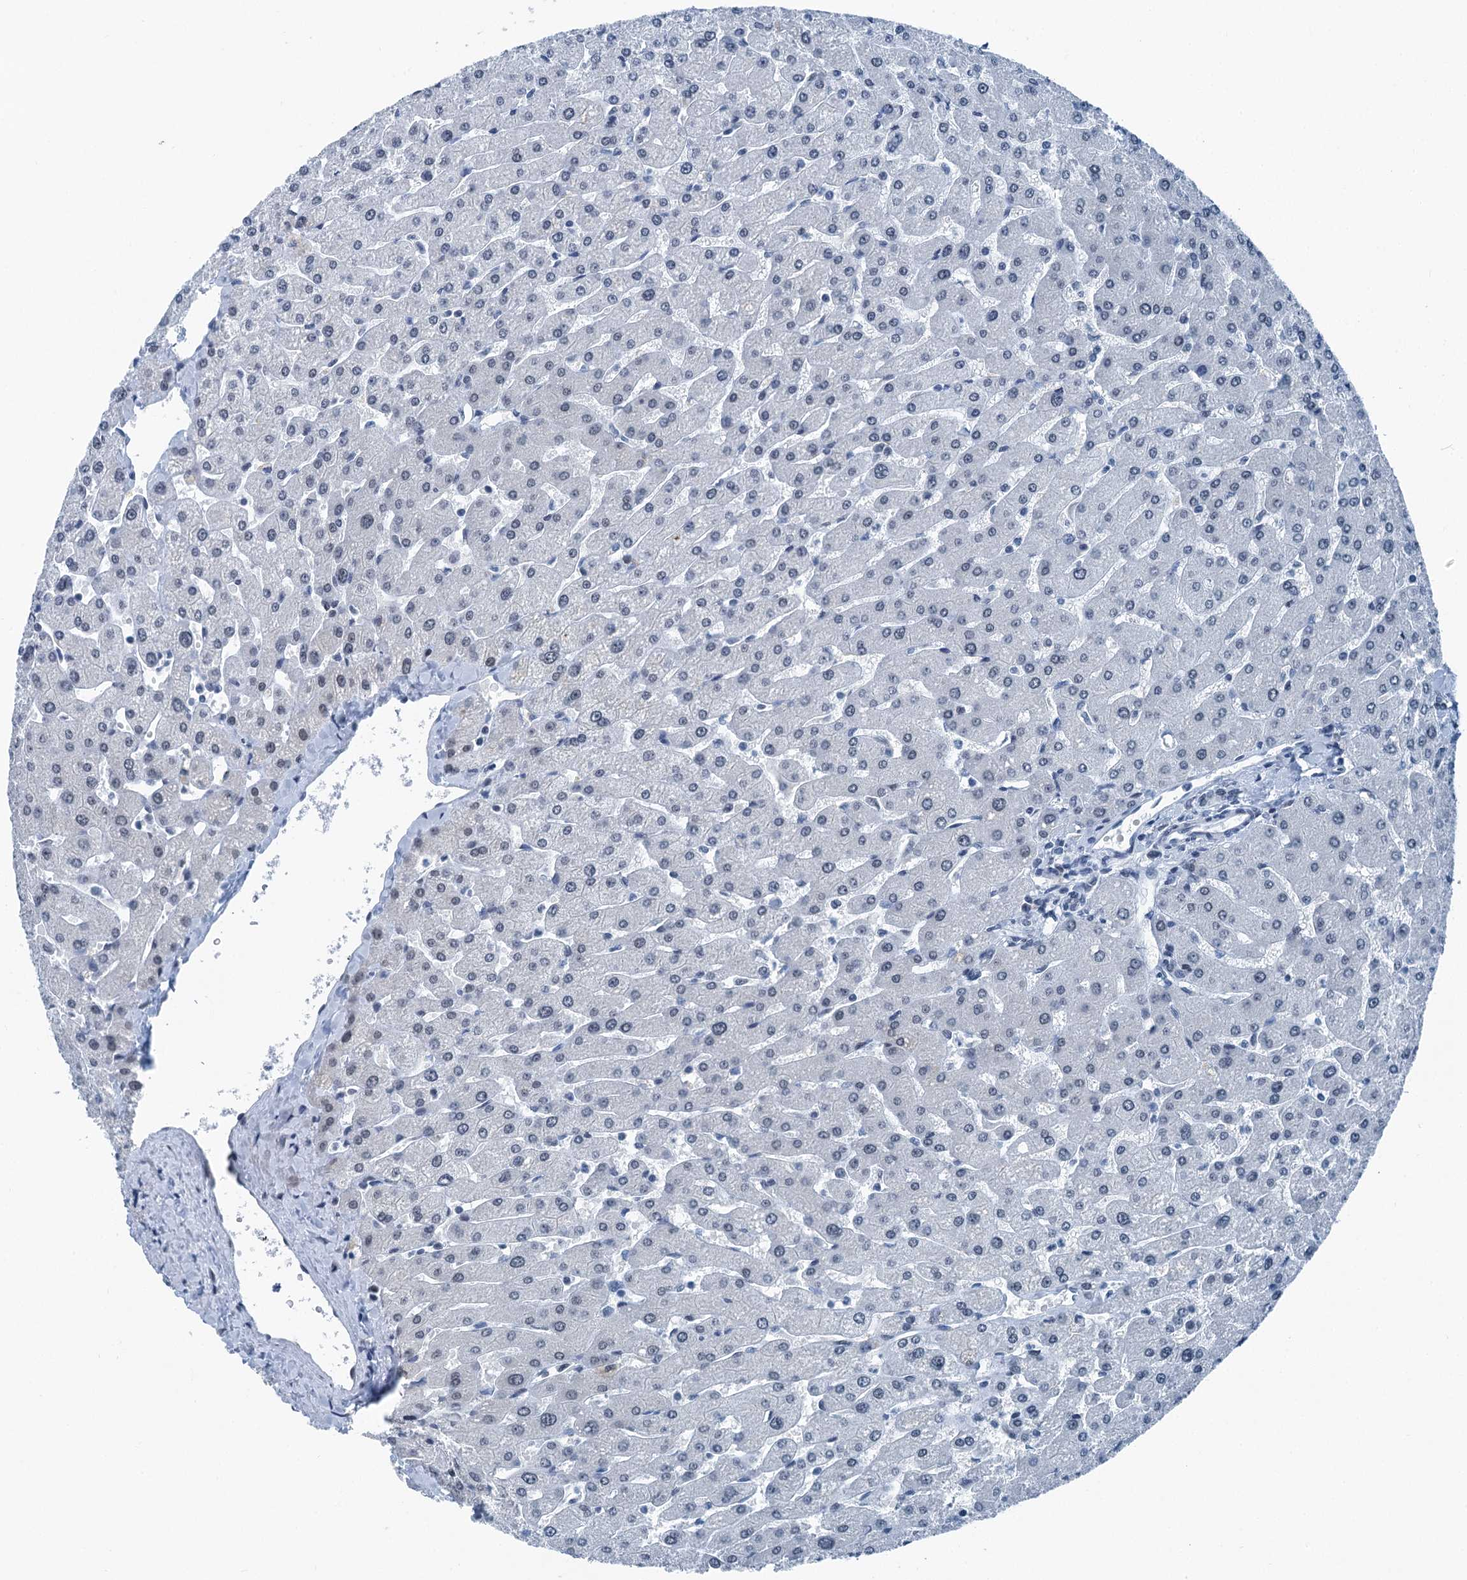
{"staining": {"intensity": "negative", "quantity": "none", "location": "none"}, "tissue": "liver", "cell_type": "Cholangiocytes", "image_type": "normal", "snomed": [{"axis": "morphology", "description": "Normal tissue, NOS"}, {"axis": "topography", "description": "Liver"}], "caption": "Image shows no protein staining in cholangiocytes of normal liver. (DAB IHC, high magnification).", "gene": "TRPT1", "patient": {"sex": "male", "age": 55}}